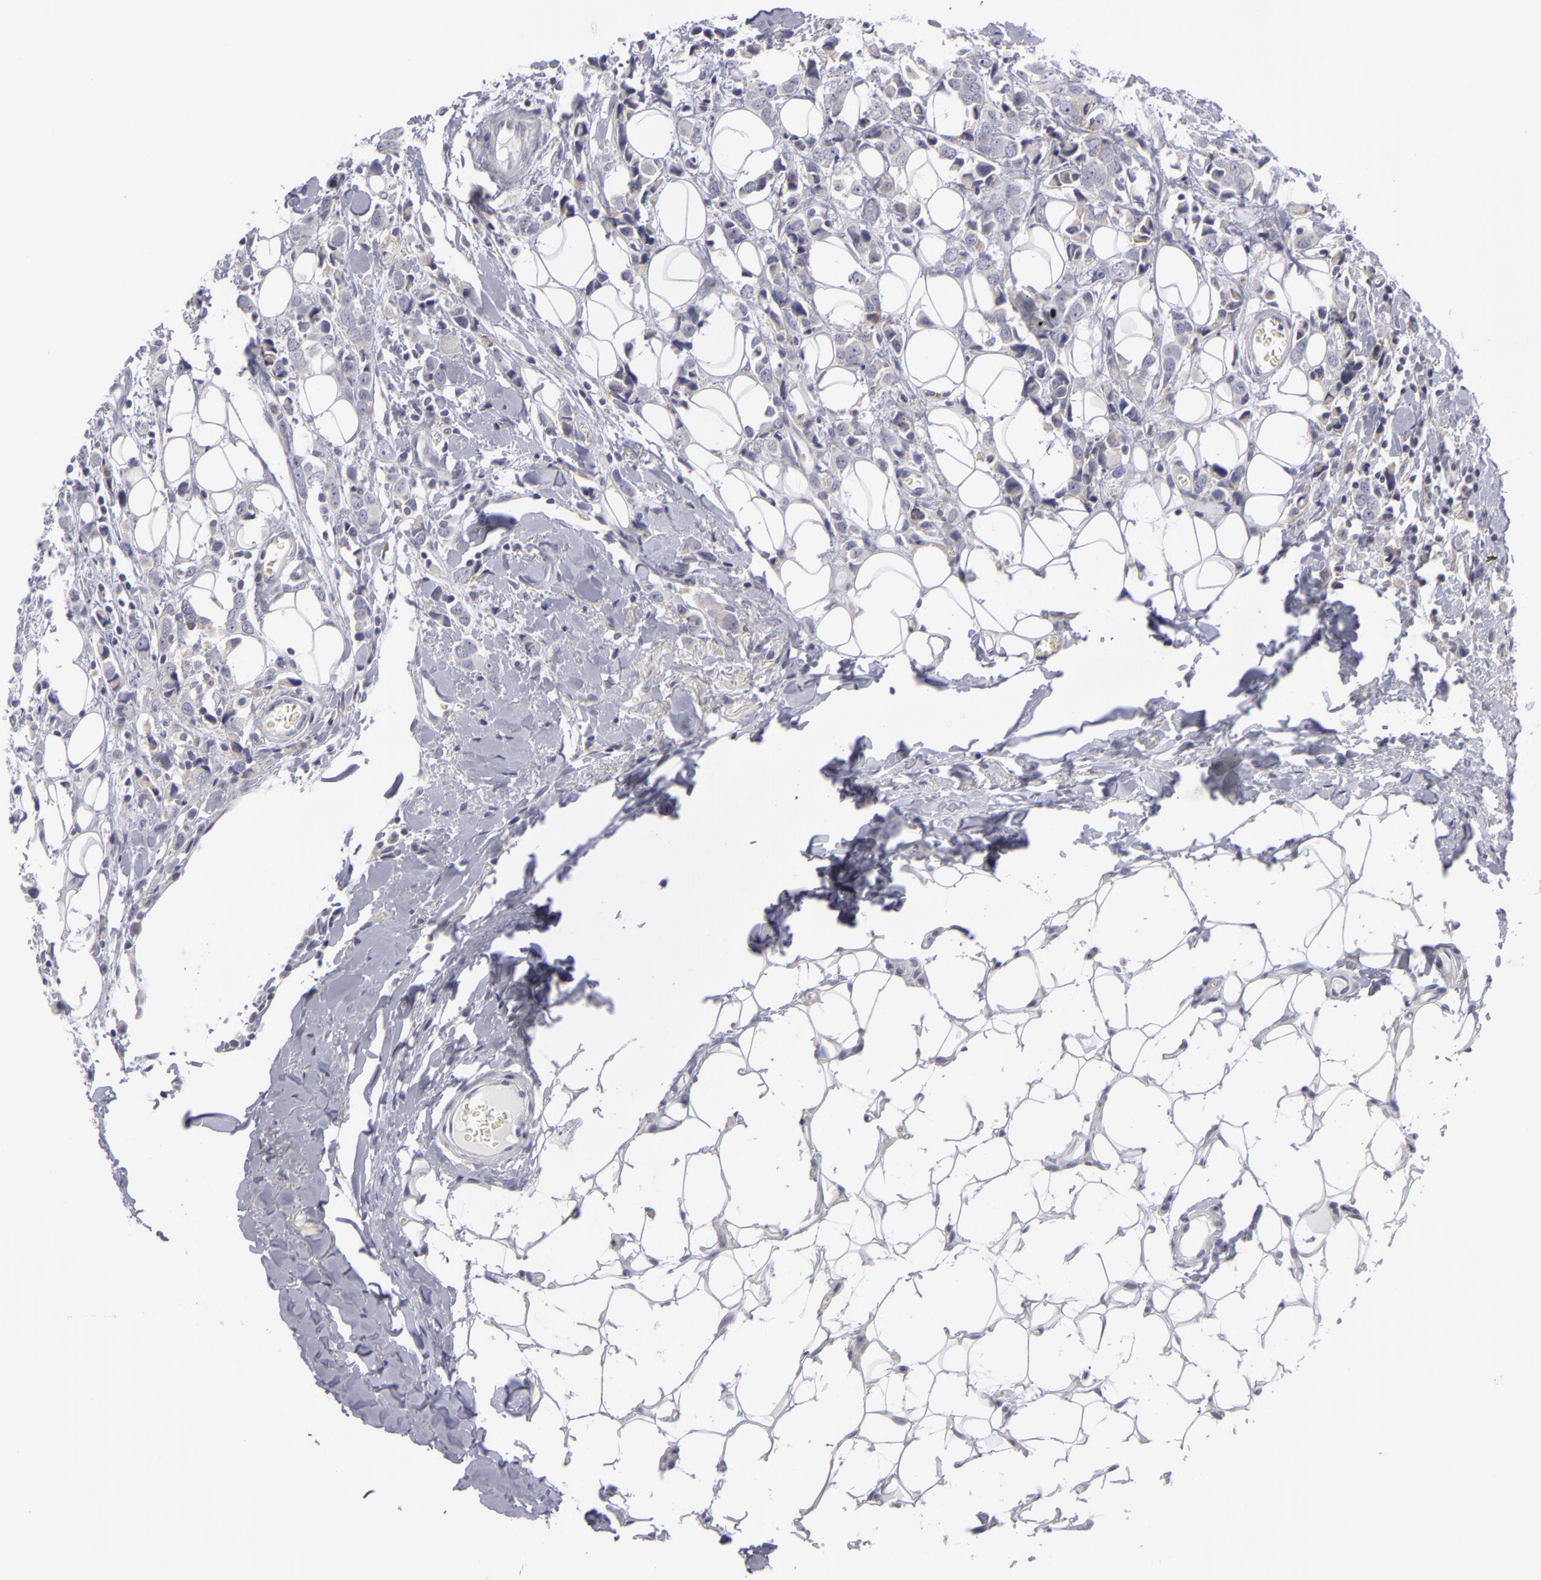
{"staining": {"intensity": "negative", "quantity": "none", "location": "none"}, "tissue": "breast cancer", "cell_type": "Tumor cells", "image_type": "cancer", "snomed": [{"axis": "morphology", "description": "Lobular carcinoma"}, {"axis": "topography", "description": "Breast"}], "caption": "An image of human lobular carcinoma (breast) is negative for staining in tumor cells.", "gene": "ATP2B3", "patient": {"sex": "female", "age": 57}}